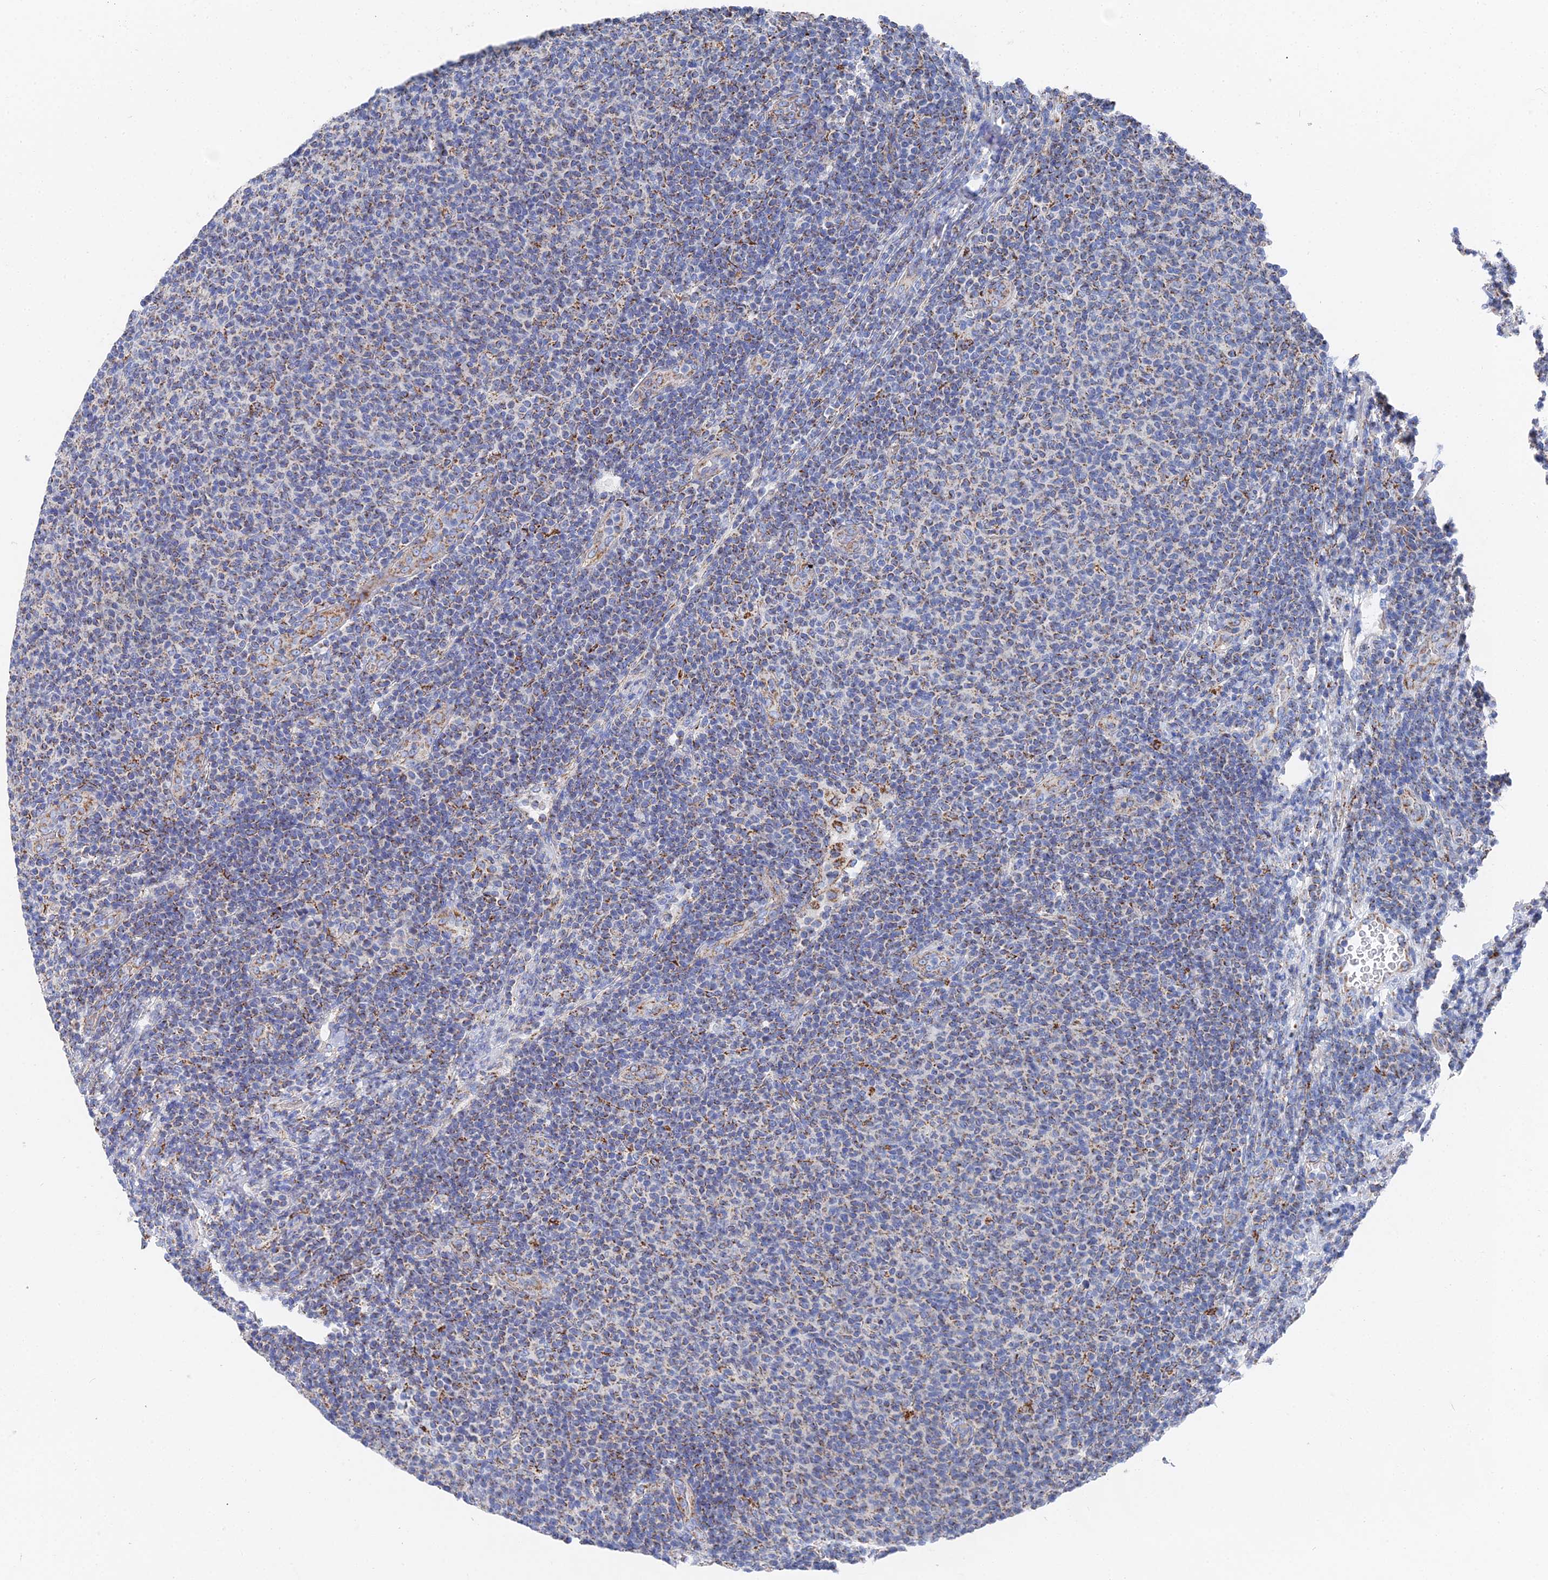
{"staining": {"intensity": "moderate", "quantity": "<25%", "location": "cytoplasmic/membranous"}, "tissue": "lymphoma", "cell_type": "Tumor cells", "image_type": "cancer", "snomed": [{"axis": "morphology", "description": "Malignant lymphoma, non-Hodgkin's type, Low grade"}, {"axis": "topography", "description": "Lymph node"}], "caption": "Immunohistochemical staining of human malignant lymphoma, non-Hodgkin's type (low-grade) displays low levels of moderate cytoplasmic/membranous staining in approximately <25% of tumor cells.", "gene": "IFT80", "patient": {"sex": "male", "age": 66}}